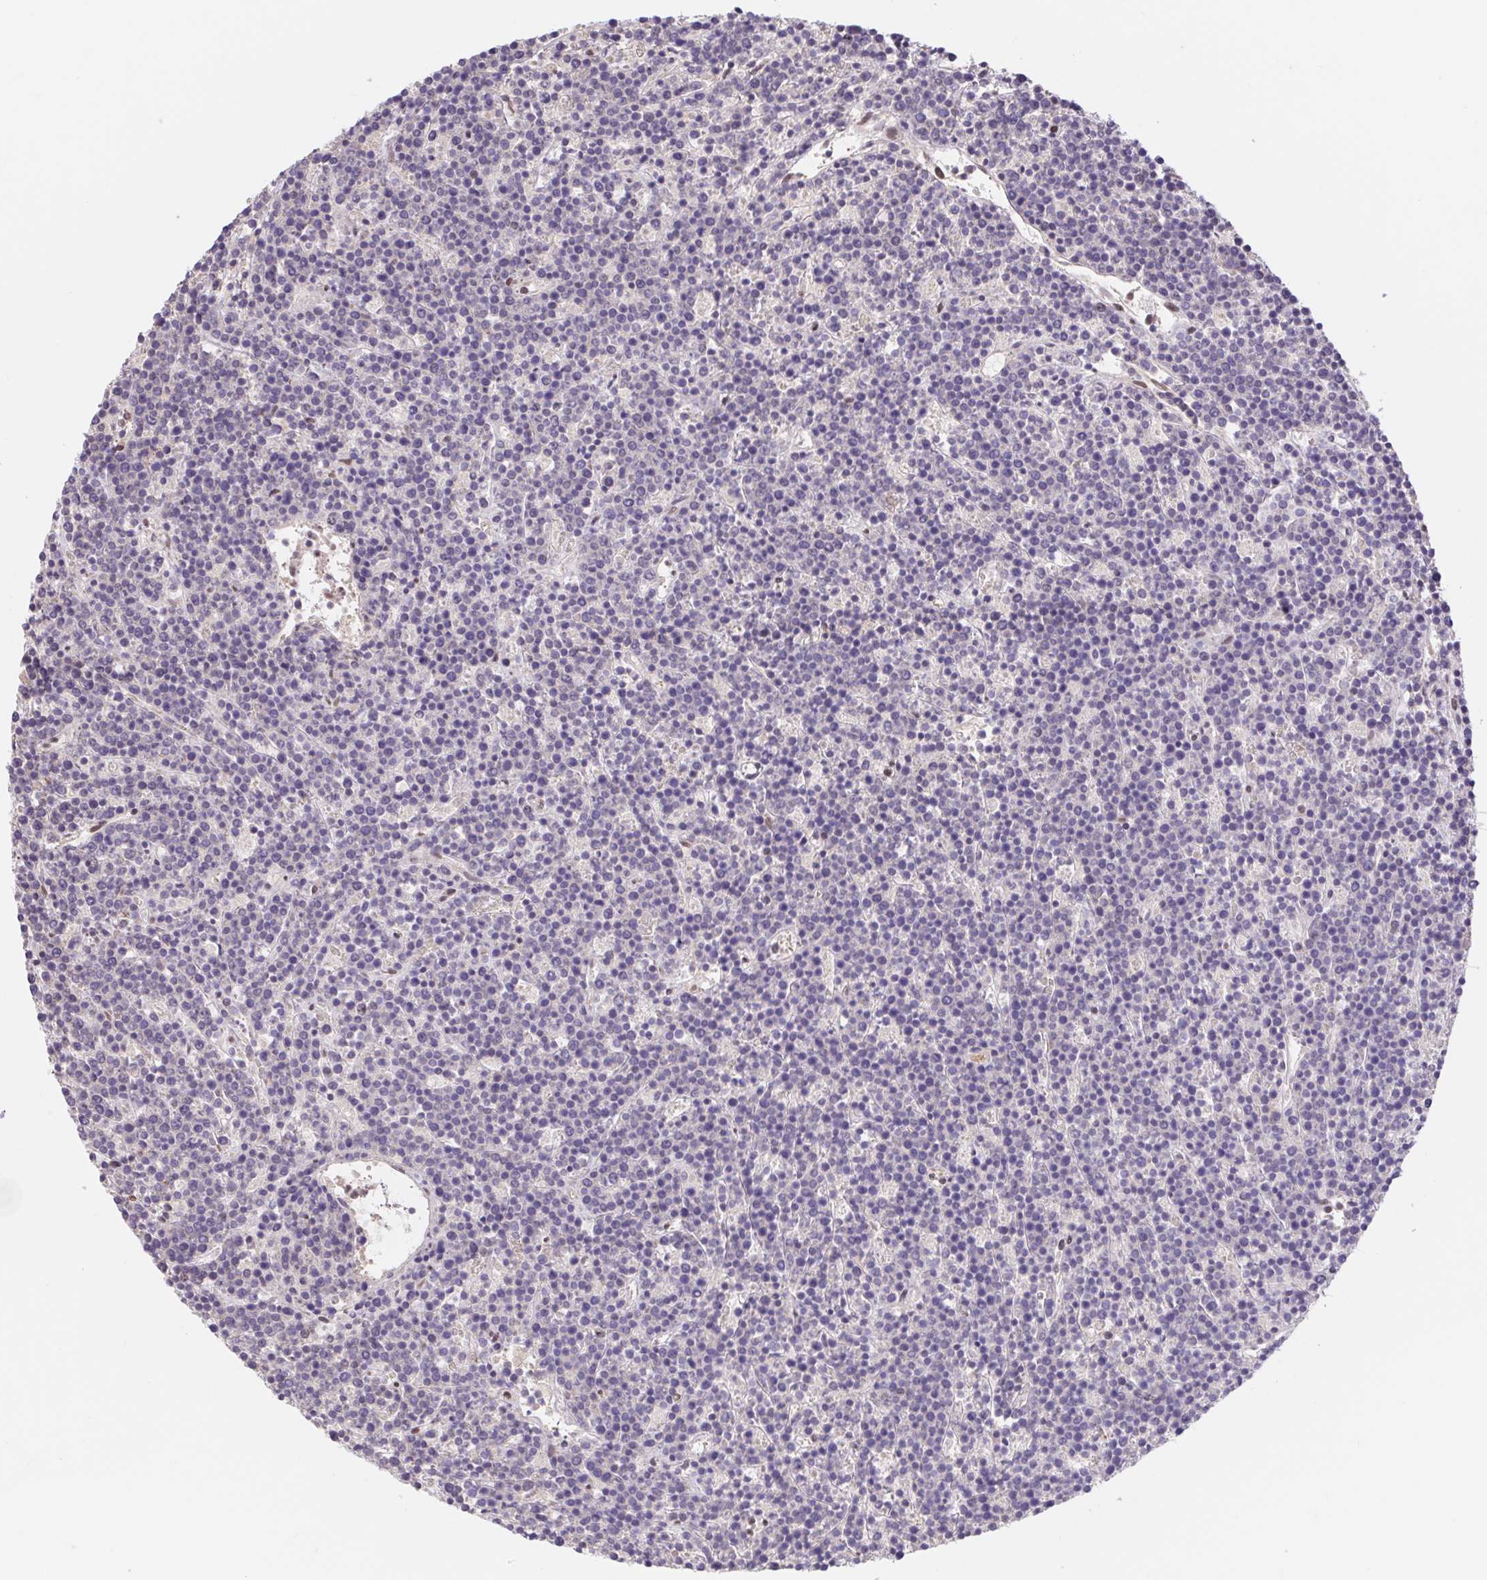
{"staining": {"intensity": "negative", "quantity": "none", "location": "none"}, "tissue": "lymphoma", "cell_type": "Tumor cells", "image_type": "cancer", "snomed": [{"axis": "morphology", "description": "Malignant lymphoma, non-Hodgkin's type, High grade"}, {"axis": "topography", "description": "Ovary"}], "caption": "This is an IHC micrograph of human high-grade malignant lymphoma, non-Hodgkin's type. There is no staining in tumor cells.", "gene": "CAND1", "patient": {"sex": "female", "age": 56}}